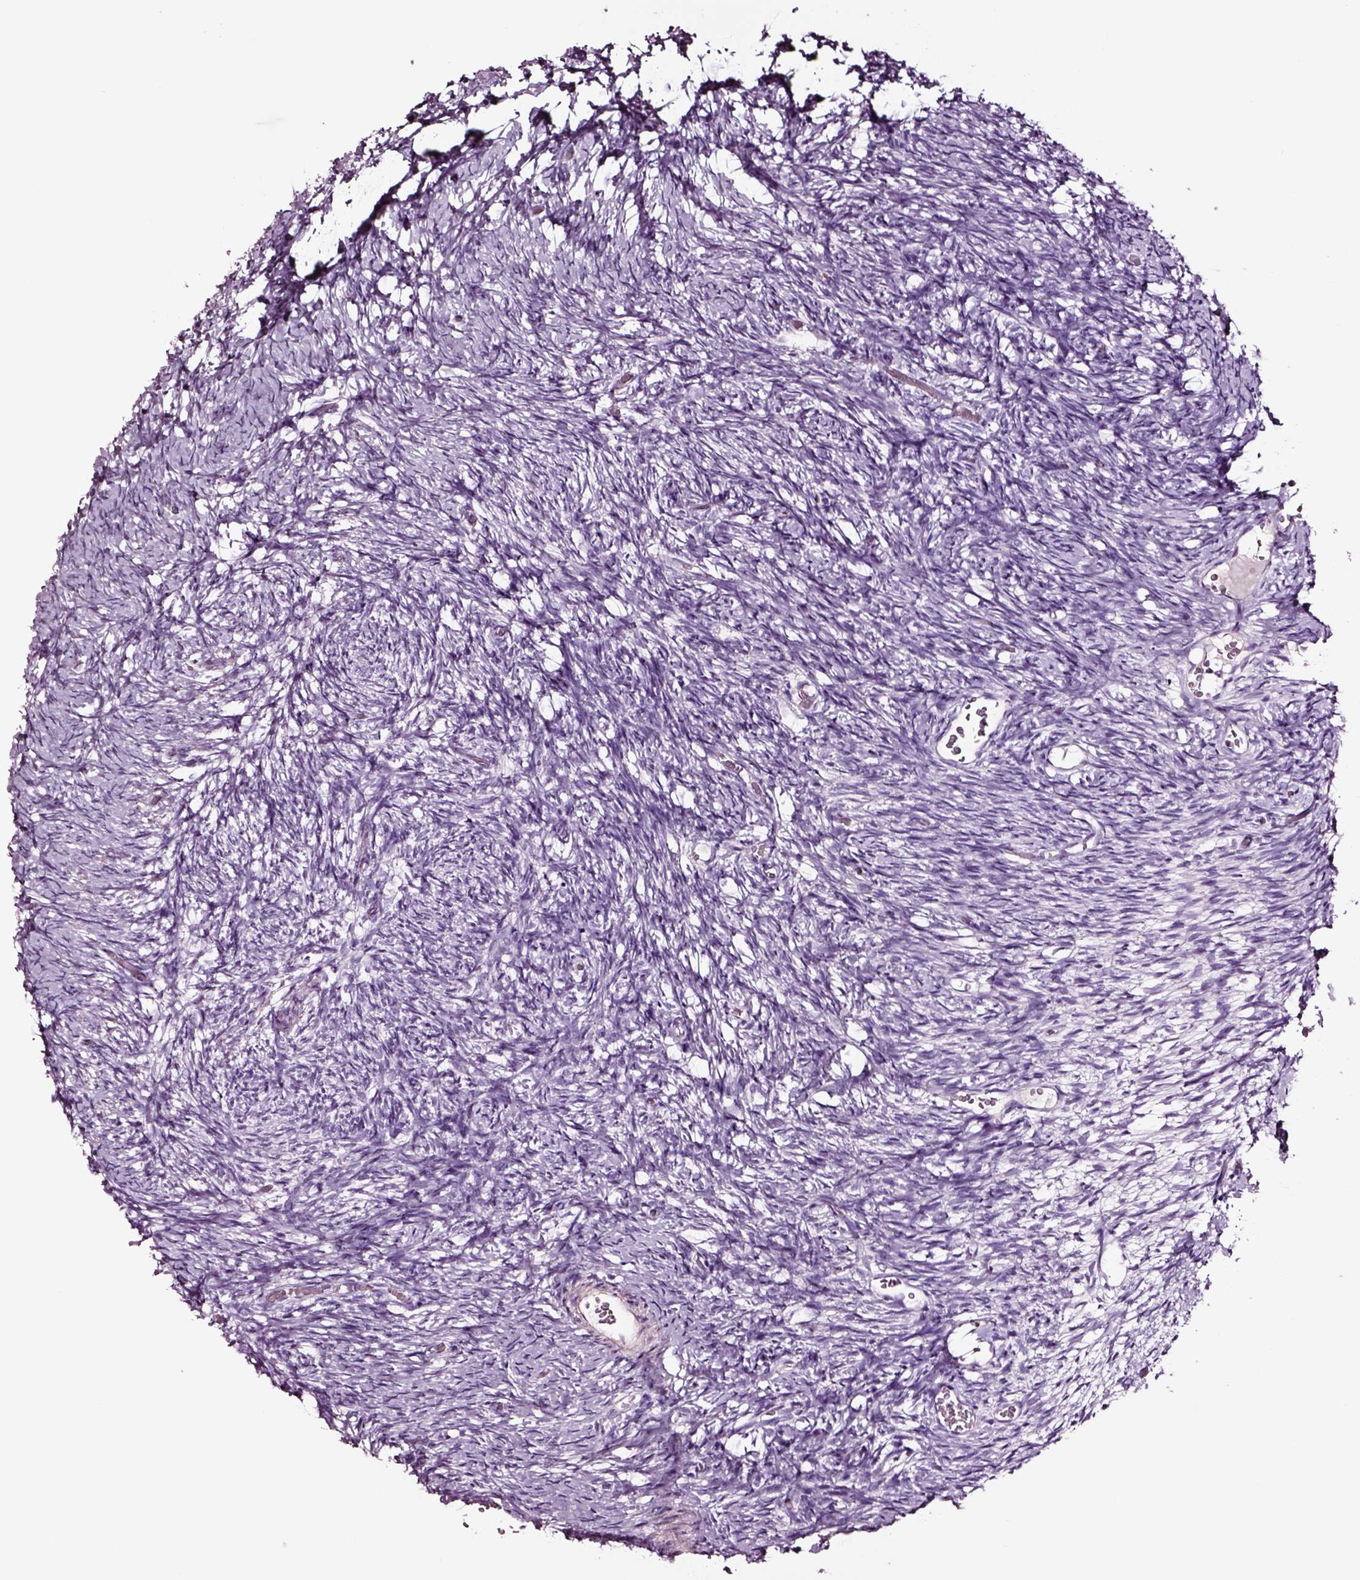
{"staining": {"intensity": "negative", "quantity": "none", "location": "none"}, "tissue": "ovary", "cell_type": "Ovarian stroma cells", "image_type": "normal", "snomed": [{"axis": "morphology", "description": "Normal tissue, NOS"}, {"axis": "topography", "description": "Ovary"}], "caption": "Immunohistochemistry photomicrograph of unremarkable human ovary stained for a protein (brown), which exhibits no staining in ovarian stroma cells.", "gene": "SOX10", "patient": {"sex": "female", "age": 39}}